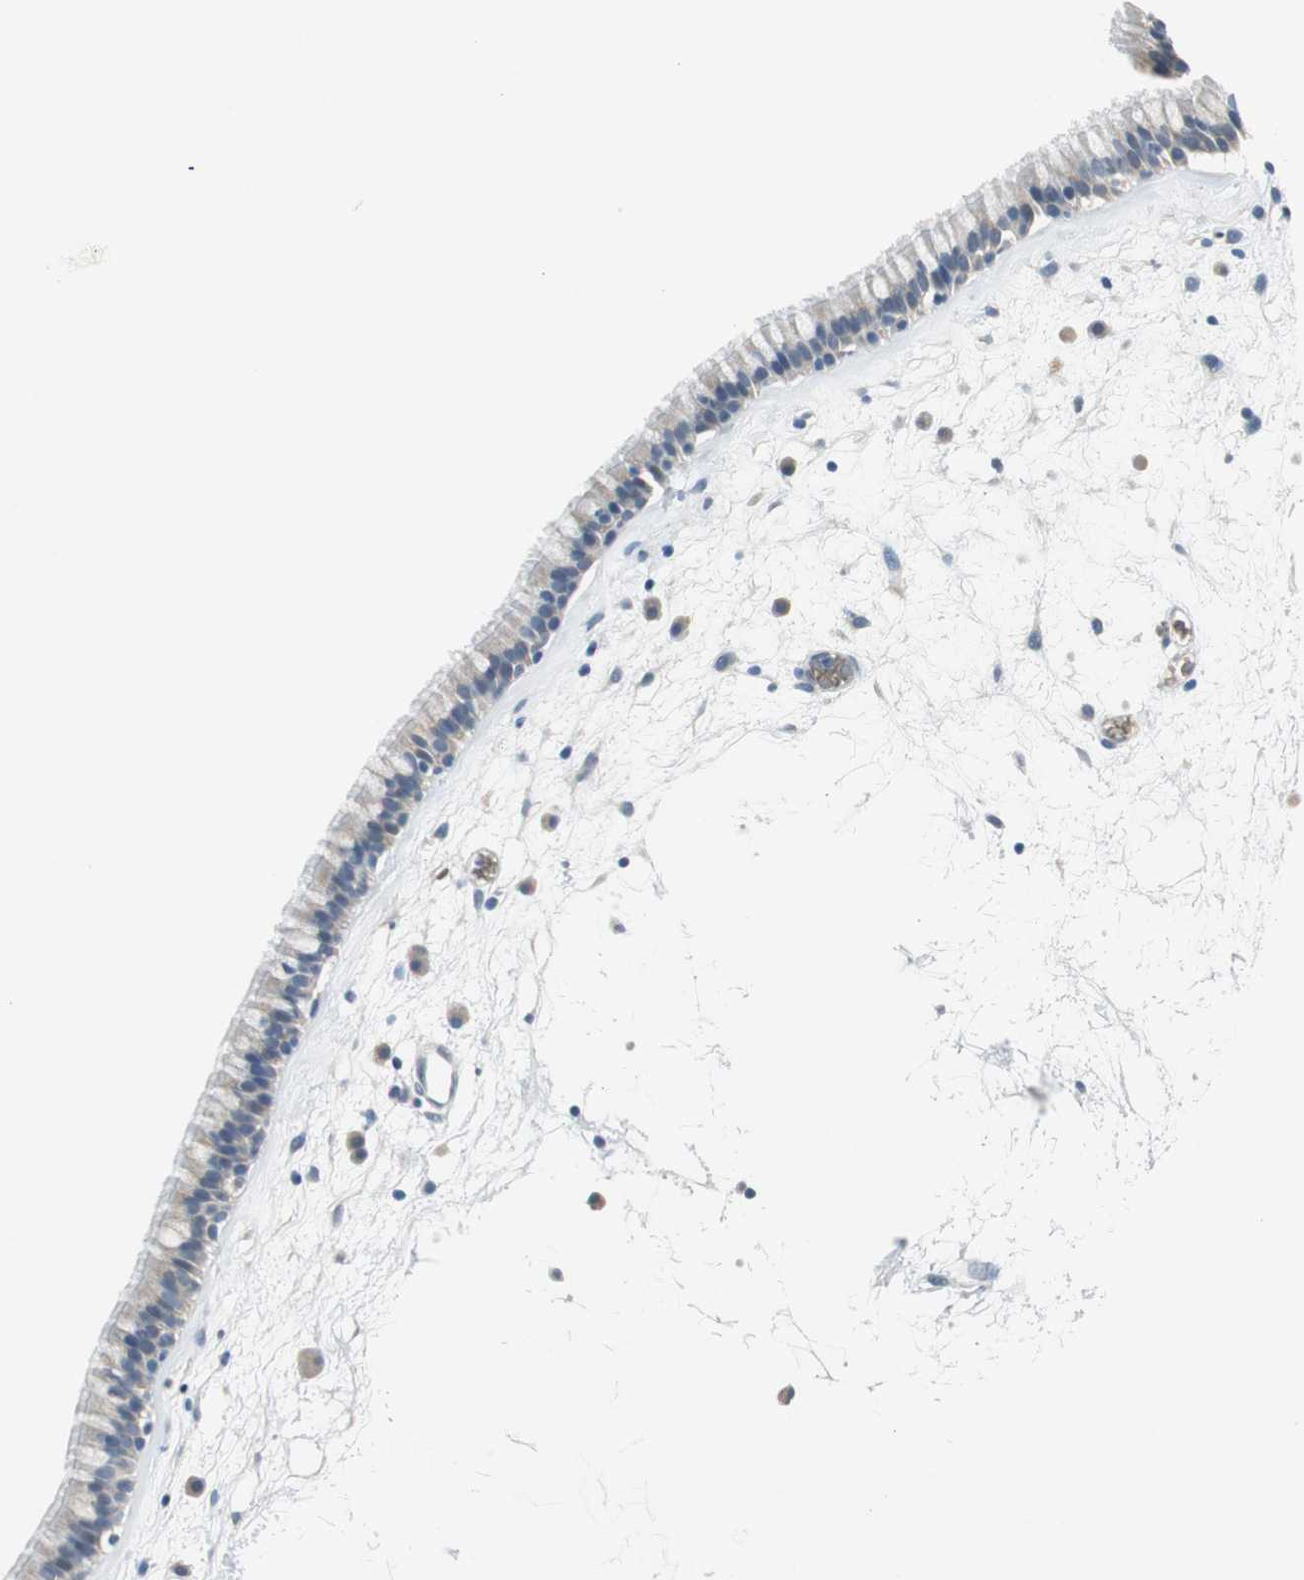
{"staining": {"intensity": "negative", "quantity": "none", "location": "none"}, "tissue": "nasopharynx", "cell_type": "Respiratory epithelial cells", "image_type": "normal", "snomed": [{"axis": "morphology", "description": "Normal tissue, NOS"}, {"axis": "morphology", "description": "Inflammation, NOS"}, {"axis": "topography", "description": "Nasopharynx"}], "caption": "Image shows no protein staining in respiratory epithelial cells of benign nasopharynx. Nuclei are stained in blue.", "gene": "MSTO1", "patient": {"sex": "male", "age": 48}}